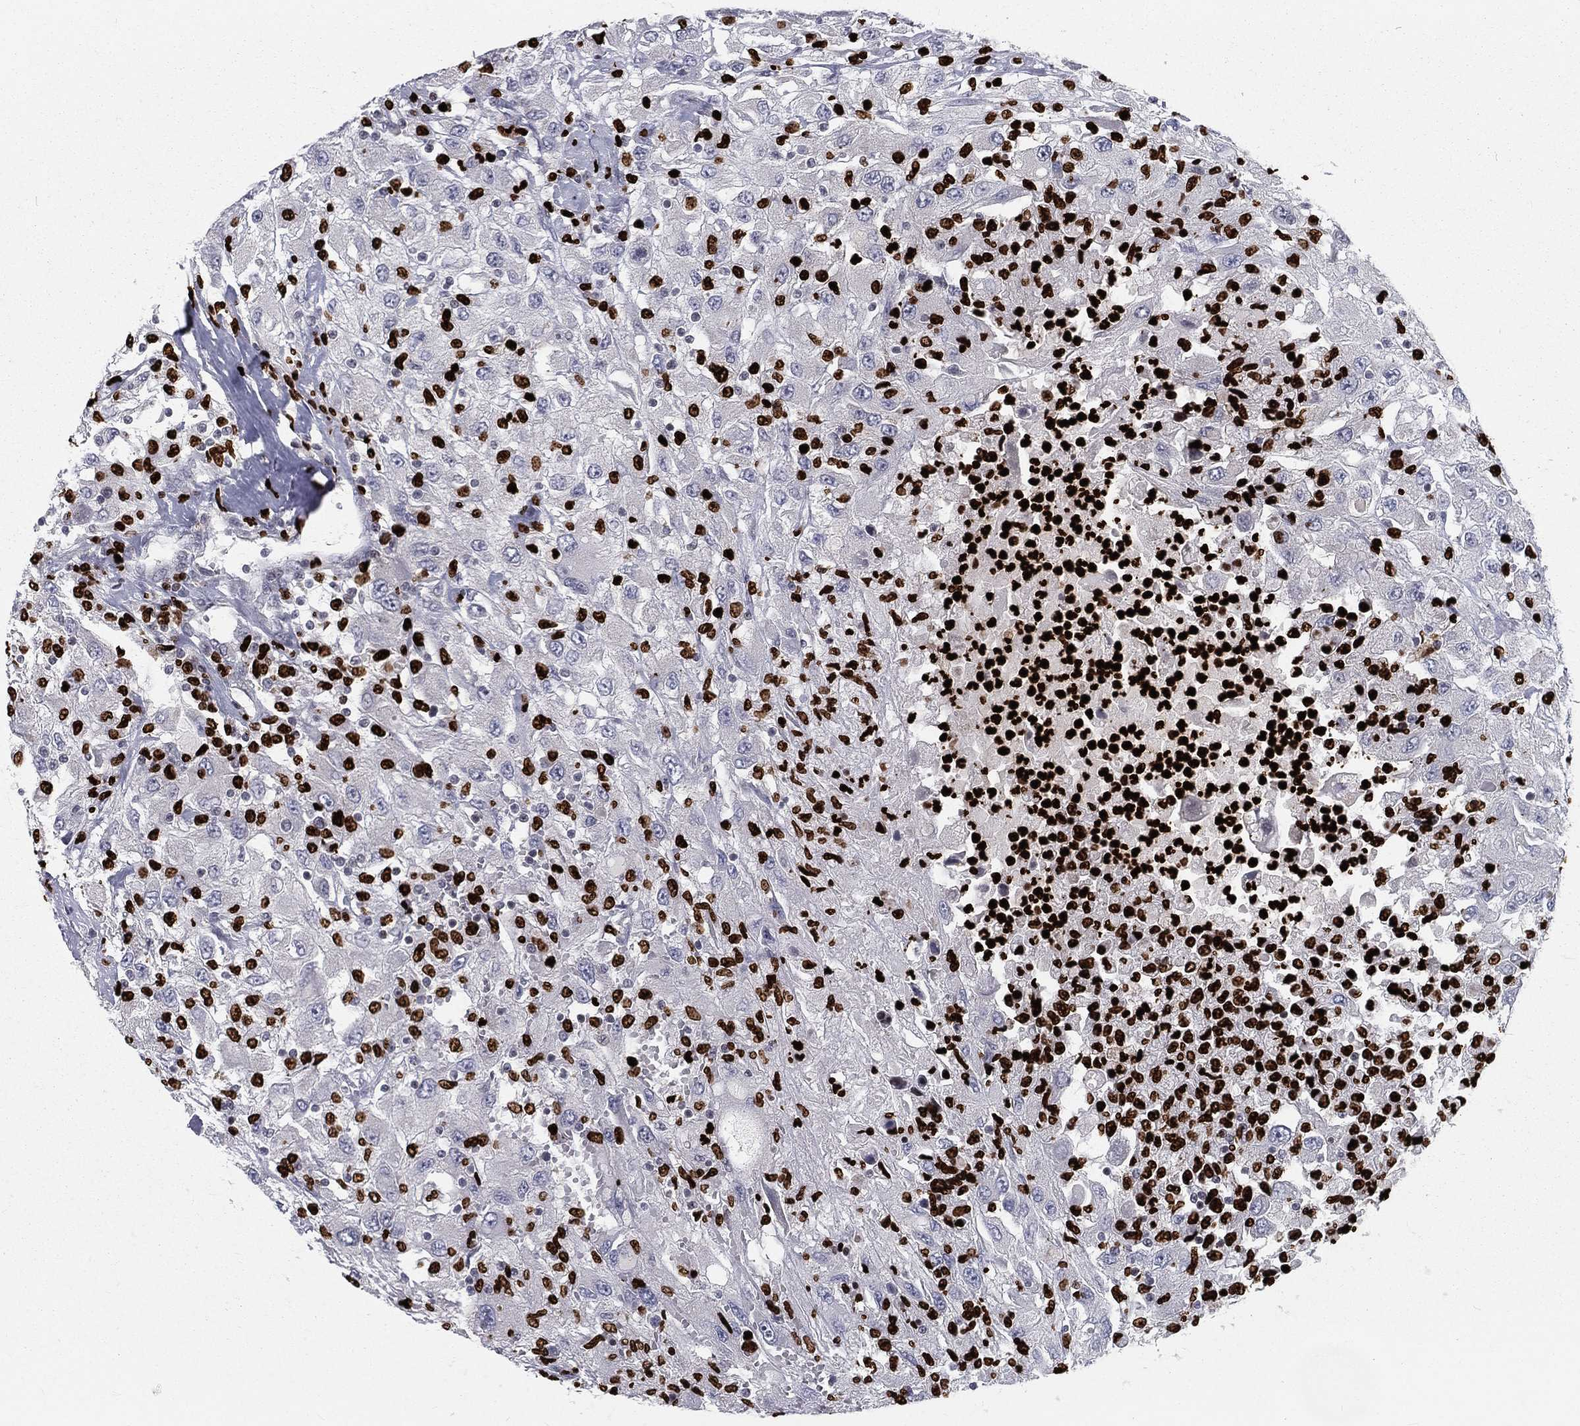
{"staining": {"intensity": "negative", "quantity": "none", "location": "none"}, "tissue": "renal cancer", "cell_type": "Tumor cells", "image_type": "cancer", "snomed": [{"axis": "morphology", "description": "Adenocarcinoma, NOS"}, {"axis": "topography", "description": "Kidney"}], "caption": "An immunohistochemistry (IHC) micrograph of adenocarcinoma (renal) is shown. There is no staining in tumor cells of adenocarcinoma (renal).", "gene": "MNDA", "patient": {"sex": "female", "age": 67}}